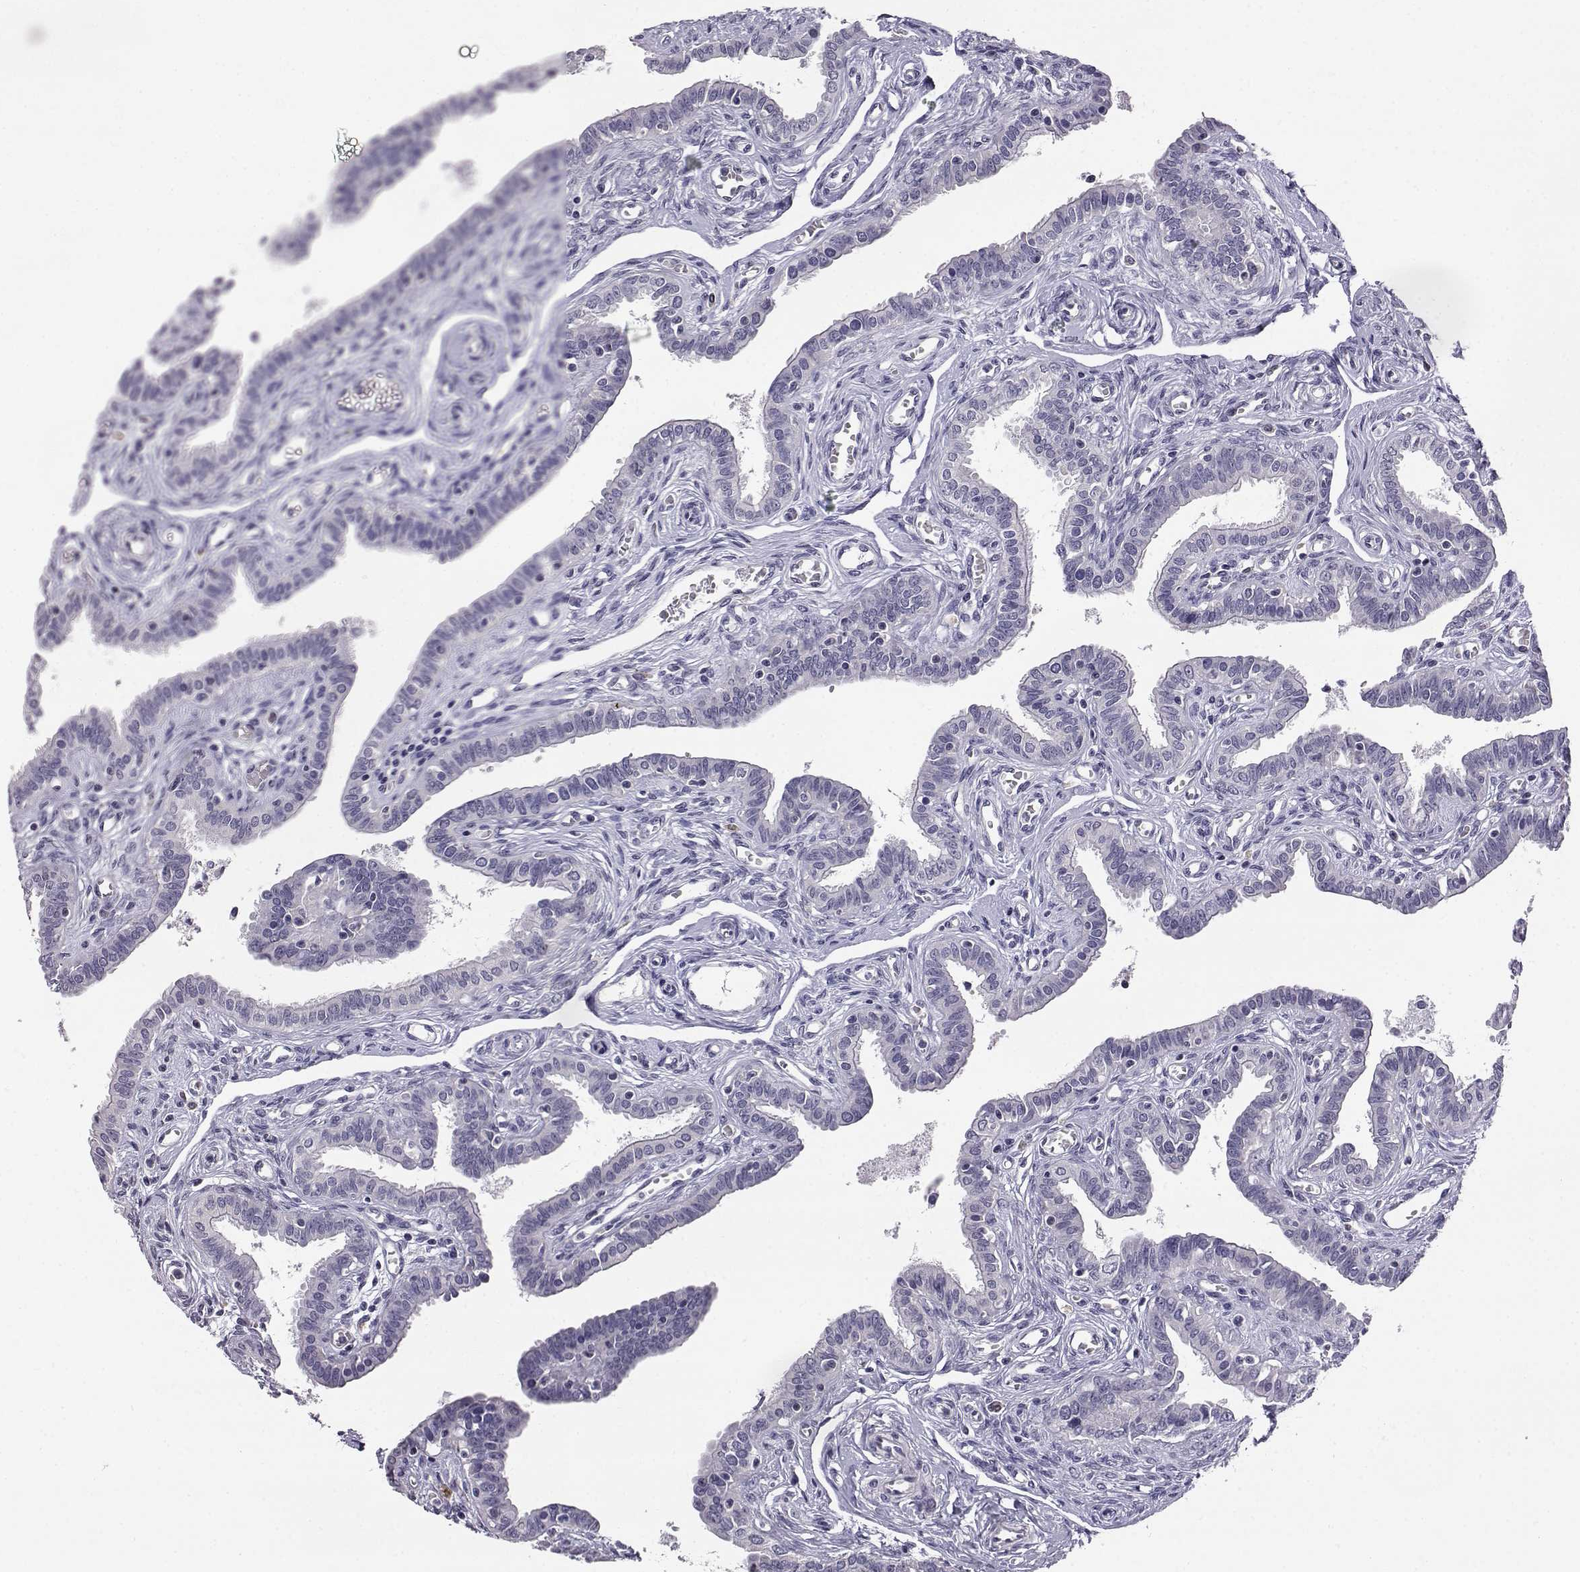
{"staining": {"intensity": "negative", "quantity": "none", "location": "none"}, "tissue": "fallopian tube", "cell_type": "Glandular cells", "image_type": "normal", "snomed": [{"axis": "morphology", "description": "Normal tissue, NOS"}, {"axis": "morphology", "description": "Carcinoma, endometroid"}, {"axis": "topography", "description": "Fallopian tube"}, {"axis": "topography", "description": "Ovary"}], "caption": "Immunohistochemical staining of normal human fallopian tube demonstrates no significant positivity in glandular cells.", "gene": "AKR1B1", "patient": {"sex": "female", "age": 42}}